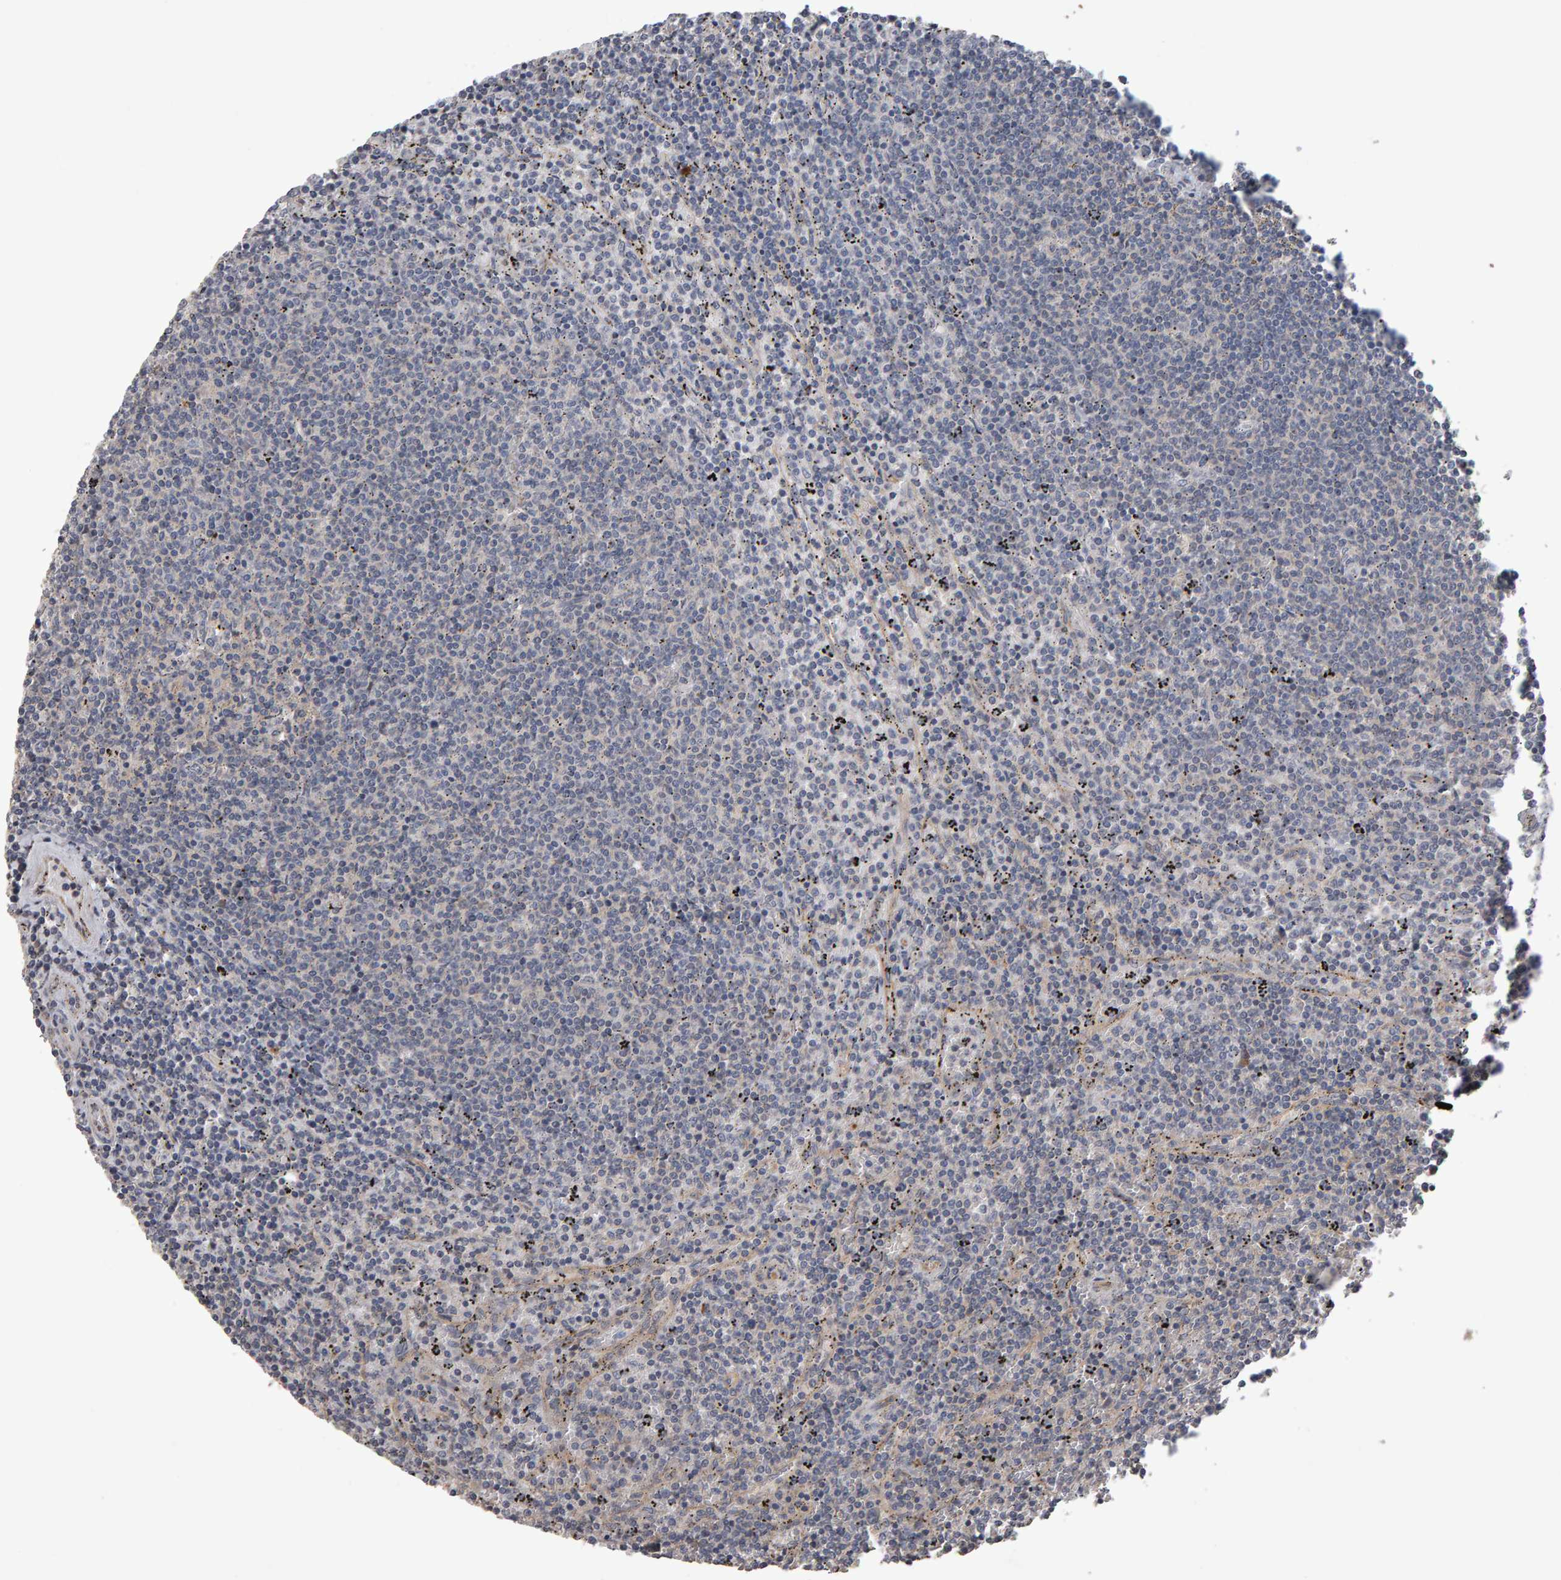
{"staining": {"intensity": "negative", "quantity": "none", "location": "none"}, "tissue": "lymphoma", "cell_type": "Tumor cells", "image_type": "cancer", "snomed": [{"axis": "morphology", "description": "Malignant lymphoma, non-Hodgkin's type, Low grade"}, {"axis": "topography", "description": "Spleen"}], "caption": "Tumor cells show no significant staining in malignant lymphoma, non-Hodgkin's type (low-grade).", "gene": "COASY", "patient": {"sex": "female", "age": 50}}